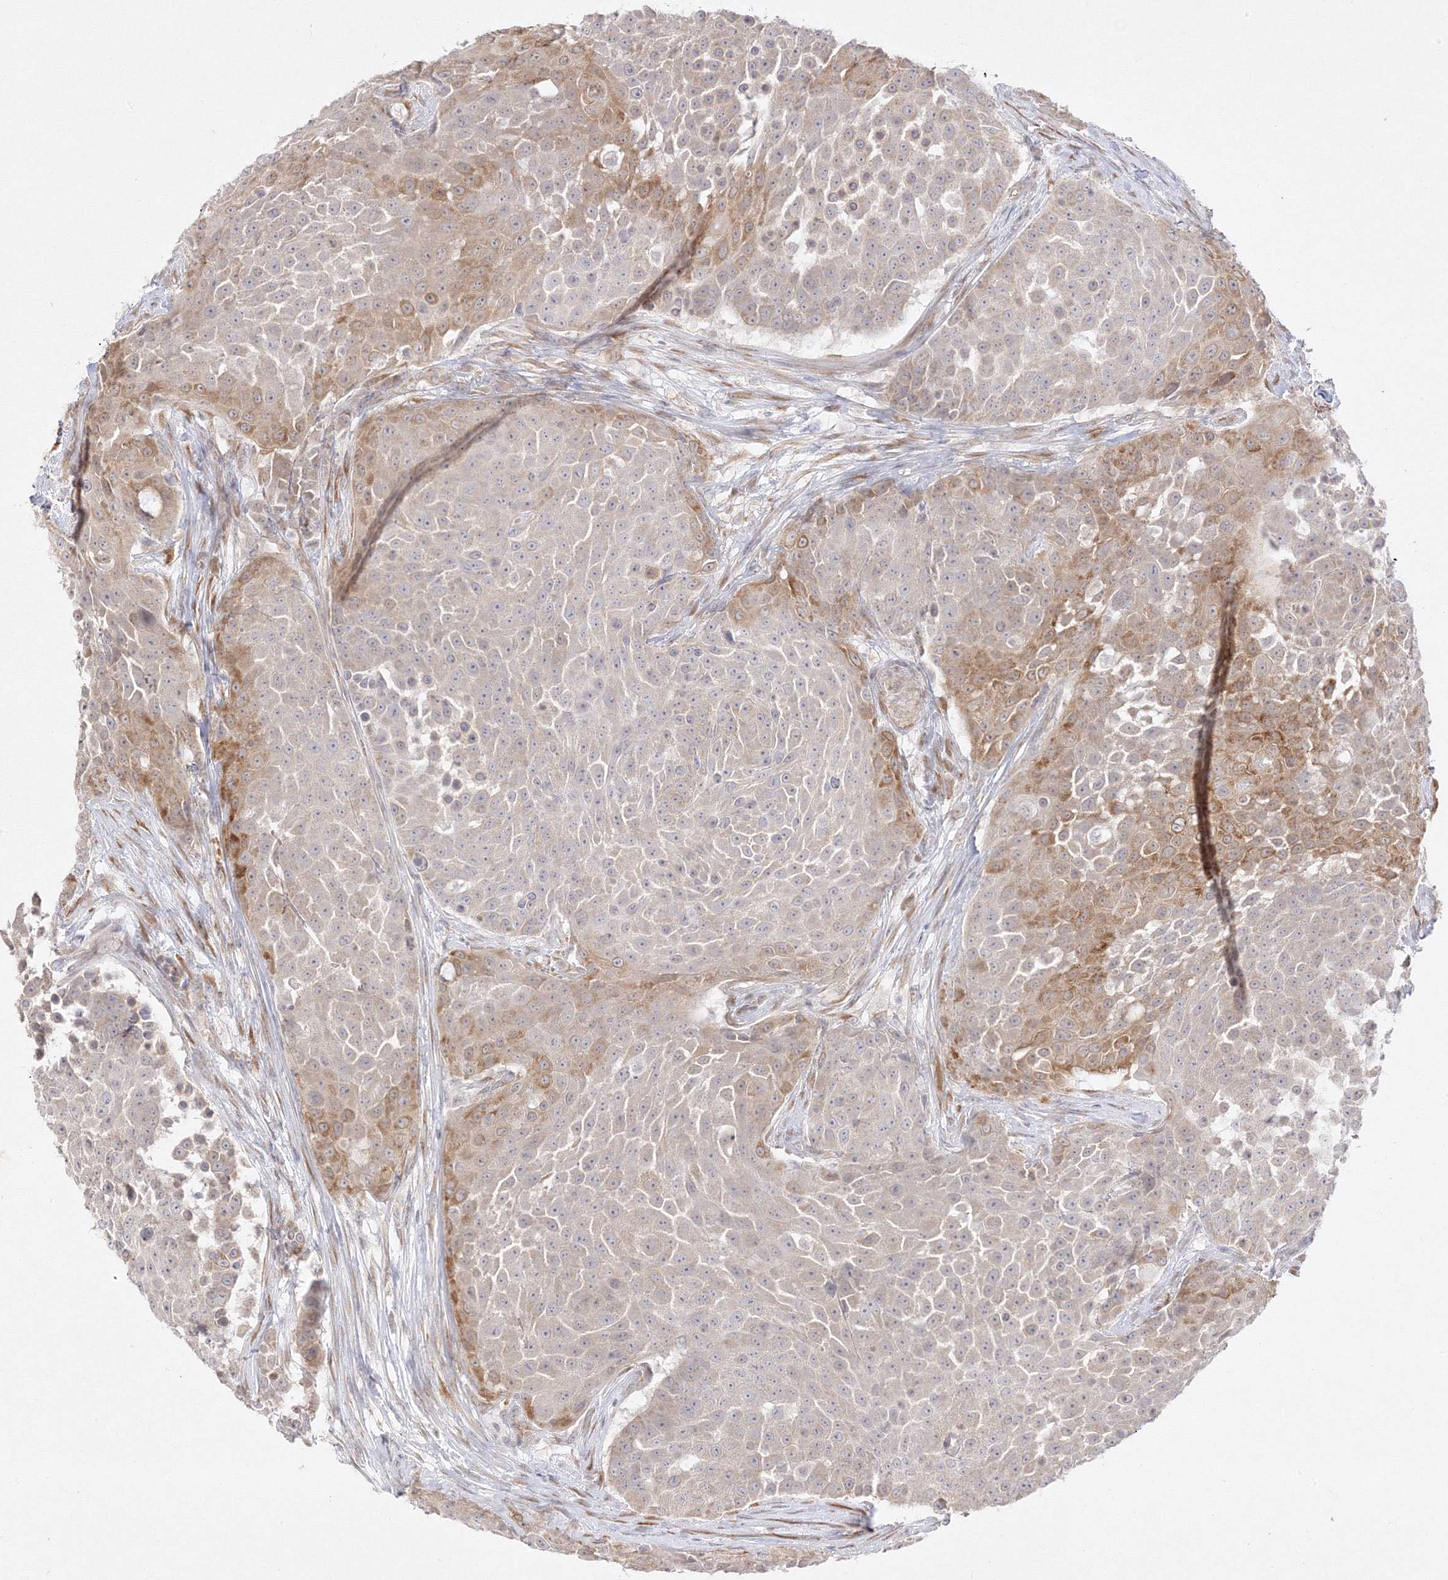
{"staining": {"intensity": "moderate", "quantity": "<25%", "location": "cytoplasmic/membranous"}, "tissue": "urothelial cancer", "cell_type": "Tumor cells", "image_type": "cancer", "snomed": [{"axis": "morphology", "description": "Urothelial carcinoma, High grade"}, {"axis": "topography", "description": "Urinary bladder"}], "caption": "Tumor cells show low levels of moderate cytoplasmic/membranous positivity in about <25% of cells in urothelial cancer.", "gene": "C2CD2", "patient": {"sex": "female", "age": 63}}